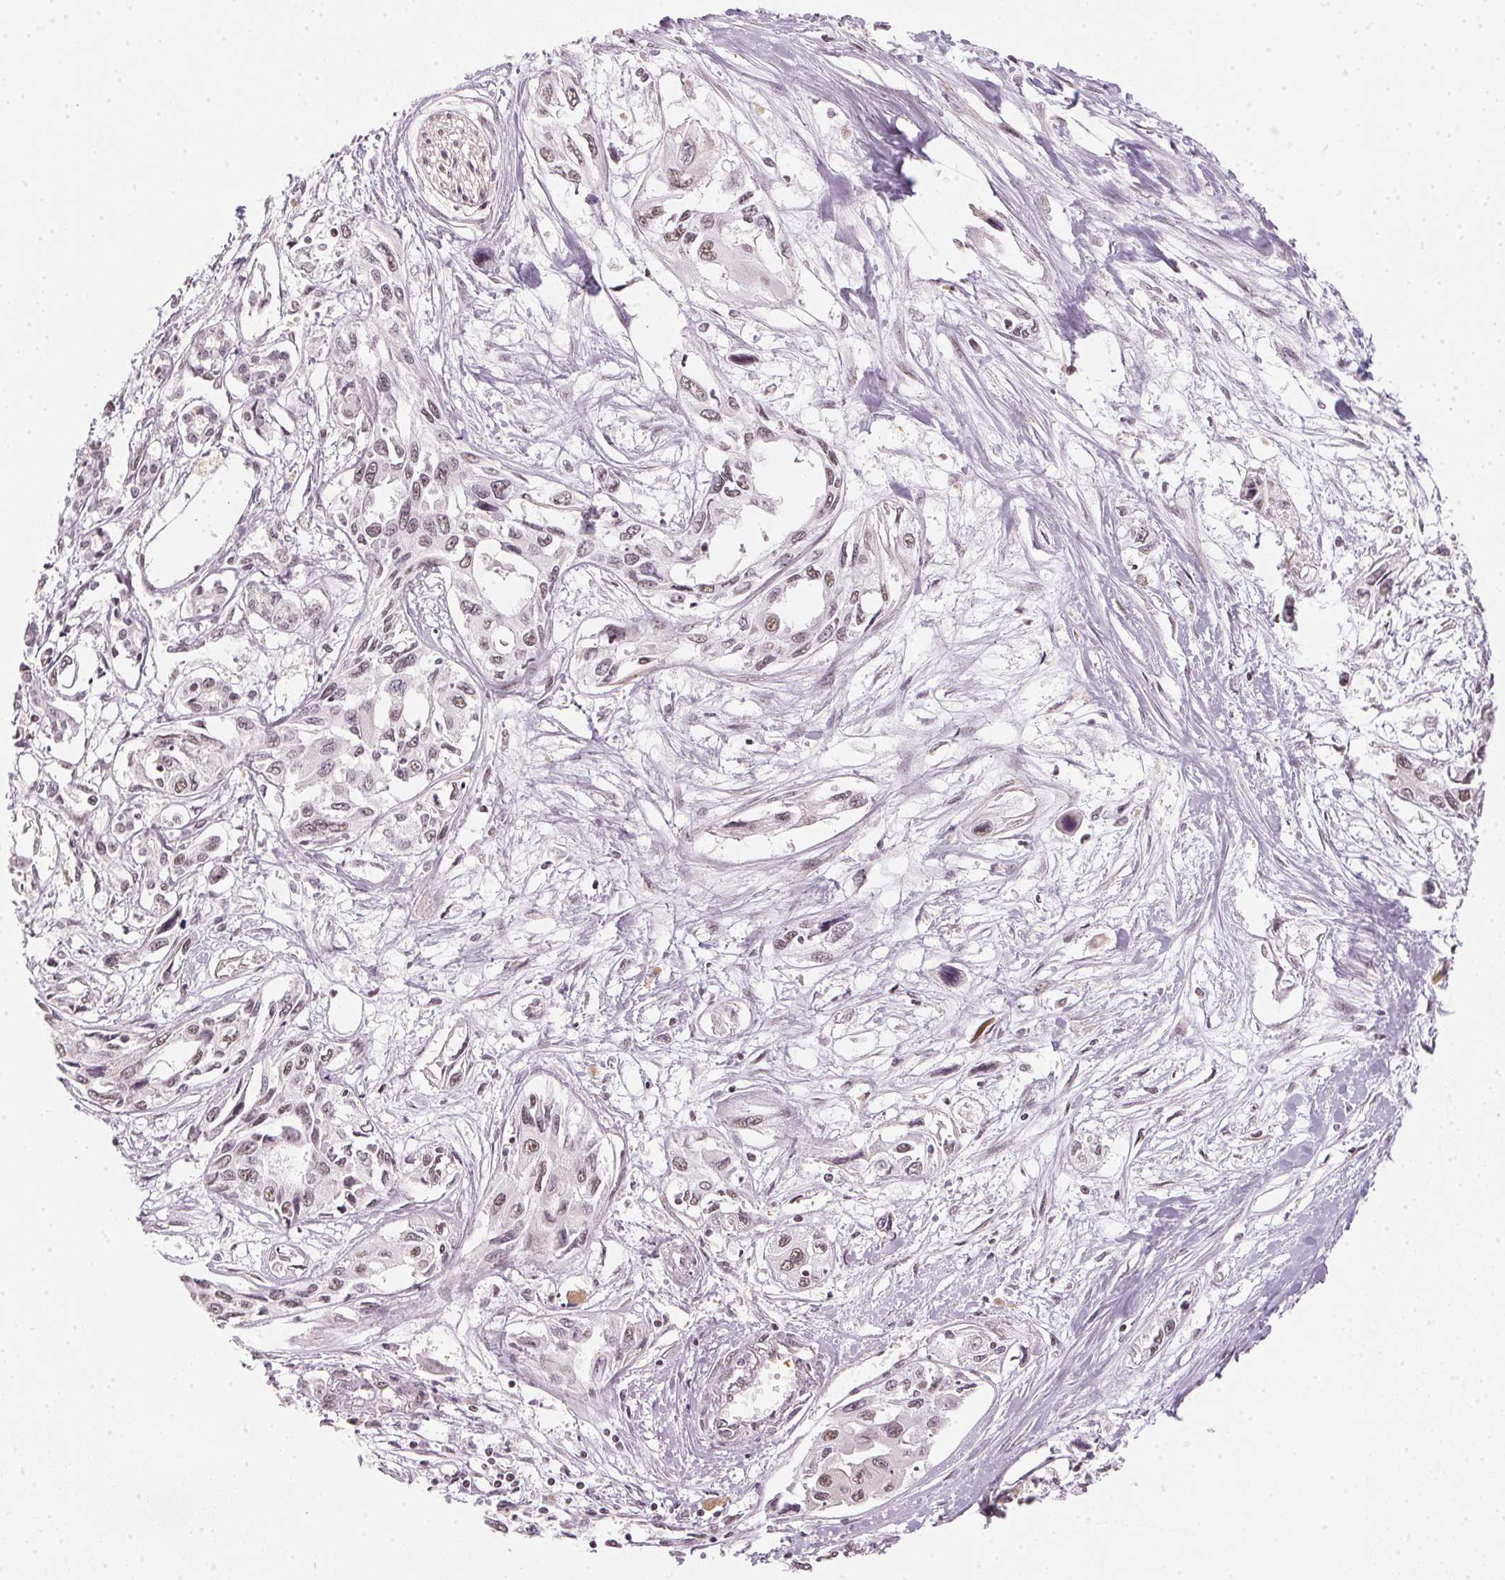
{"staining": {"intensity": "weak", "quantity": "25%-75%", "location": "nuclear"}, "tissue": "pancreatic cancer", "cell_type": "Tumor cells", "image_type": "cancer", "snomed": [{"axis": "morphology", "description": "Adenocarcinoma, NOS"}, {"axis": "topography", "description": "Pancreas"}], "caption": "Immunohistochemical staining of pancreatic cancer demonstrates low levels of weak nuclear positivity in approximately 25%-75% of tumor cells.", "gene": "KAT6A", "patient": {"sex": "female", "age": 55}}